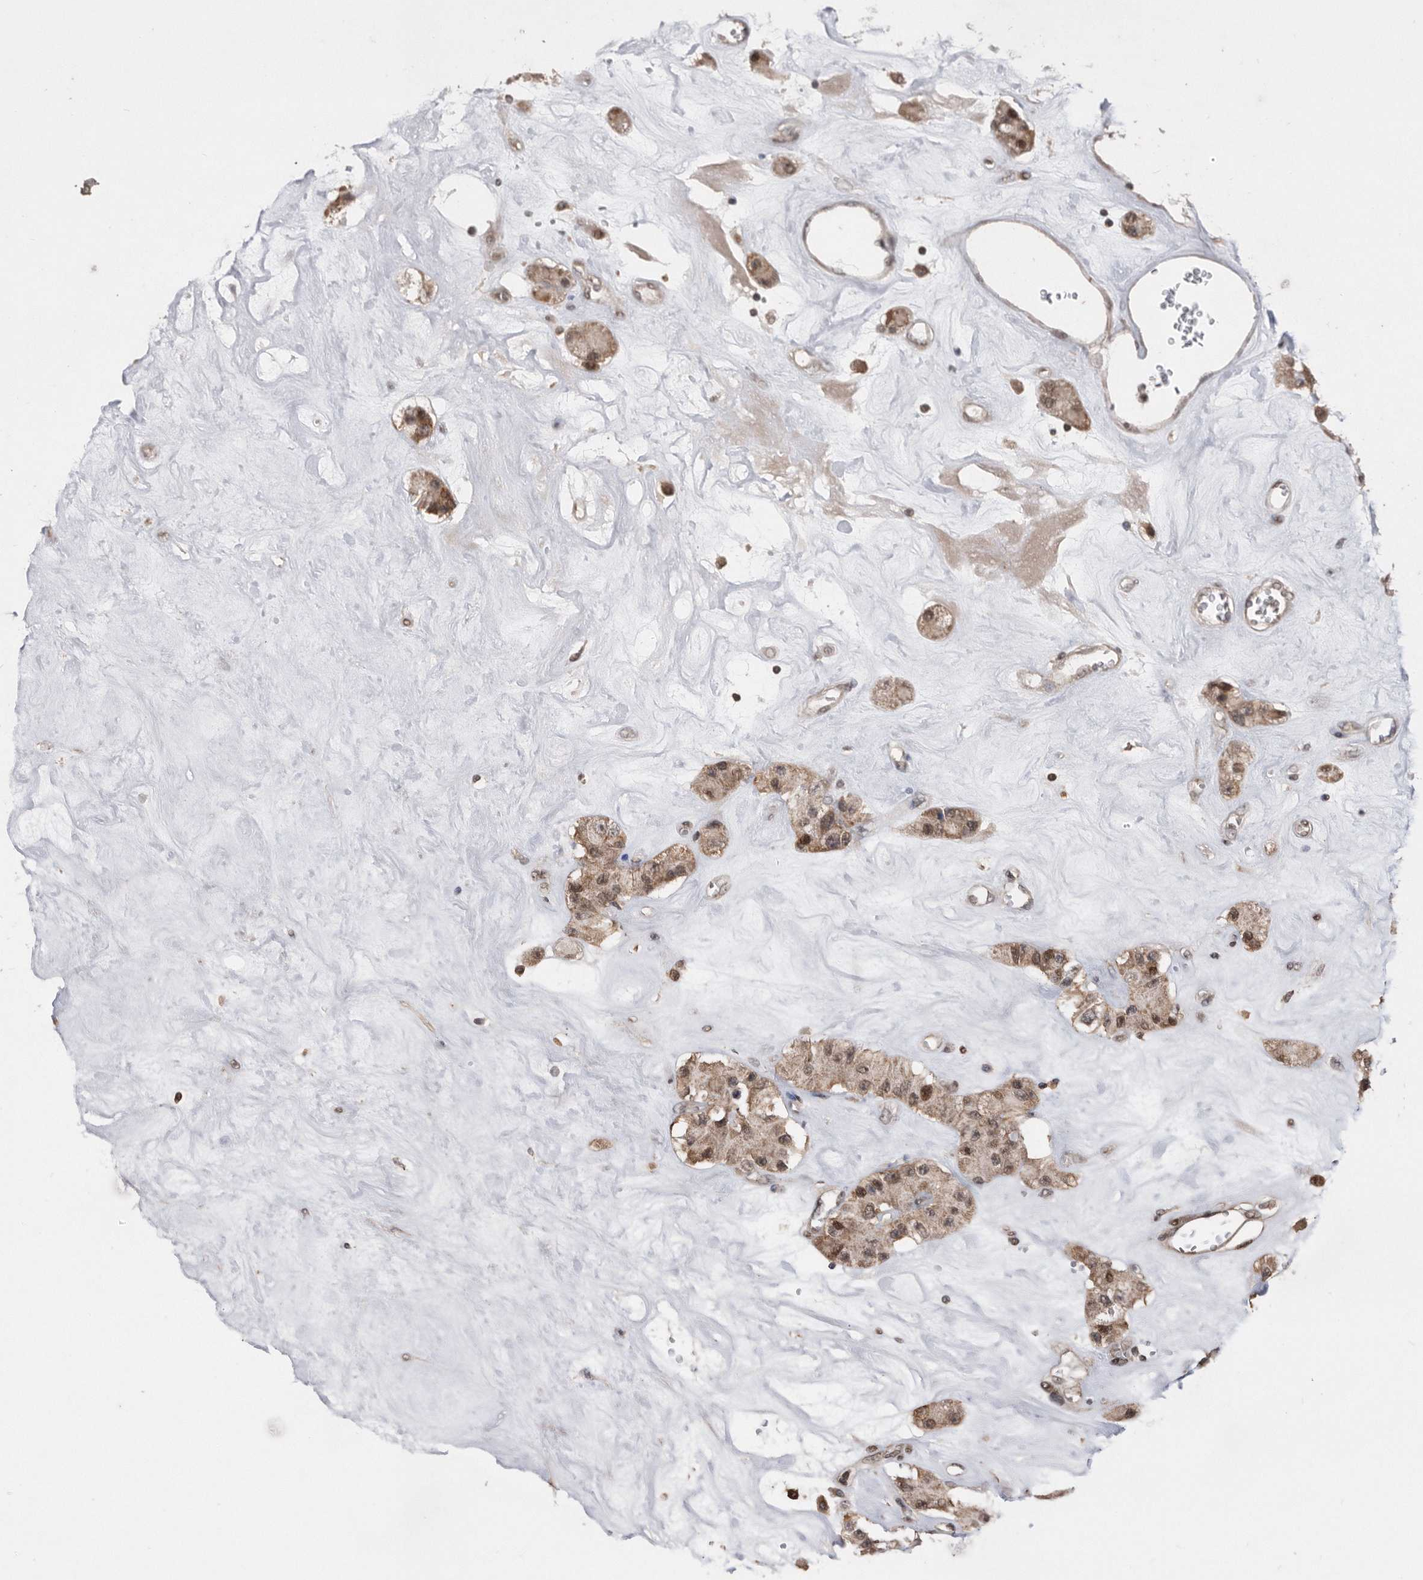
{"staining": {"intensity": "moderate", "quantity": ">75%", "location": "cytoplasmic/membranous,nuclear"}, "tissue": "carcinoid", "cell_type": "Tumor cells", "image_type": "cancer", "snomed": [{"axis": "morphology", "description": "Carcinoid, malignant, NOS"}, {"axis": "topography", "description": "Pancreas"}], "caption": "Carcinoid stained with immunohistochemistry (IHC) exhibits moderate cytoplasmic/membranous and nuclear expression in approximately >75% of tumor cells.", "gene": "TDRD3", "patient": {"sex": "male", "age": 41}}